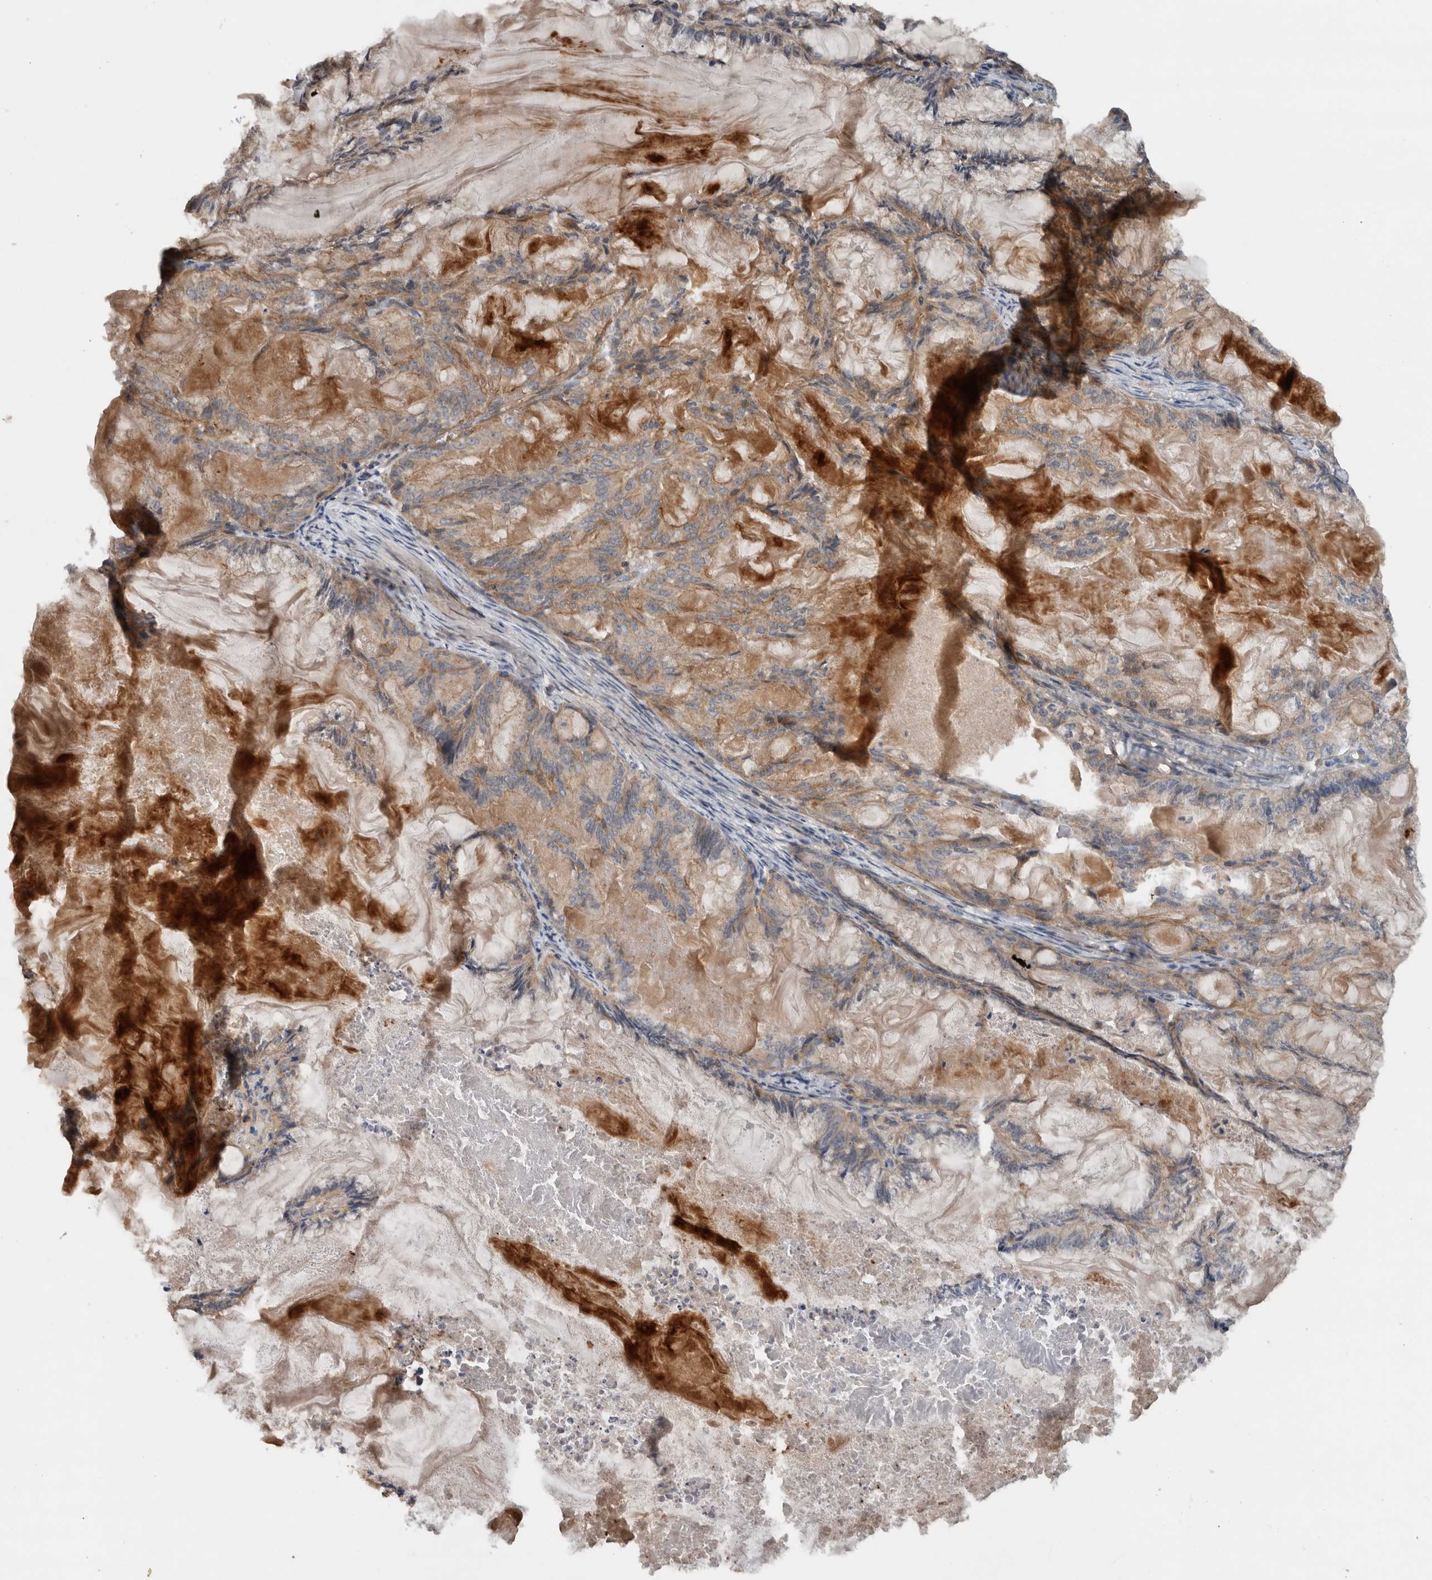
{"staining": {"intensity": "weak", "quantity": "25%-75%", "location": "cytoplasmic/membranous"}, "tissue": "endometrial cancer", "cell_type": "Tumor cells", "image_type": "cancer", "snomed": [{"axis": "morphology", "description": "Adenocarcinoma, NOS"}, {"axis": "topography", "description": "Endometrium"}], "caption": "Endometrial cancer (adenocarcinoma) stained with DAB (3,3'-diaminobenzidine) immunohistochemistry exhibits low levels of weak cytoplasmic/membranous positivity in approximately 25%-75% of tumor cells.", "gene": "SCARA5", "patient": {"sex": "female", "age": 86}}